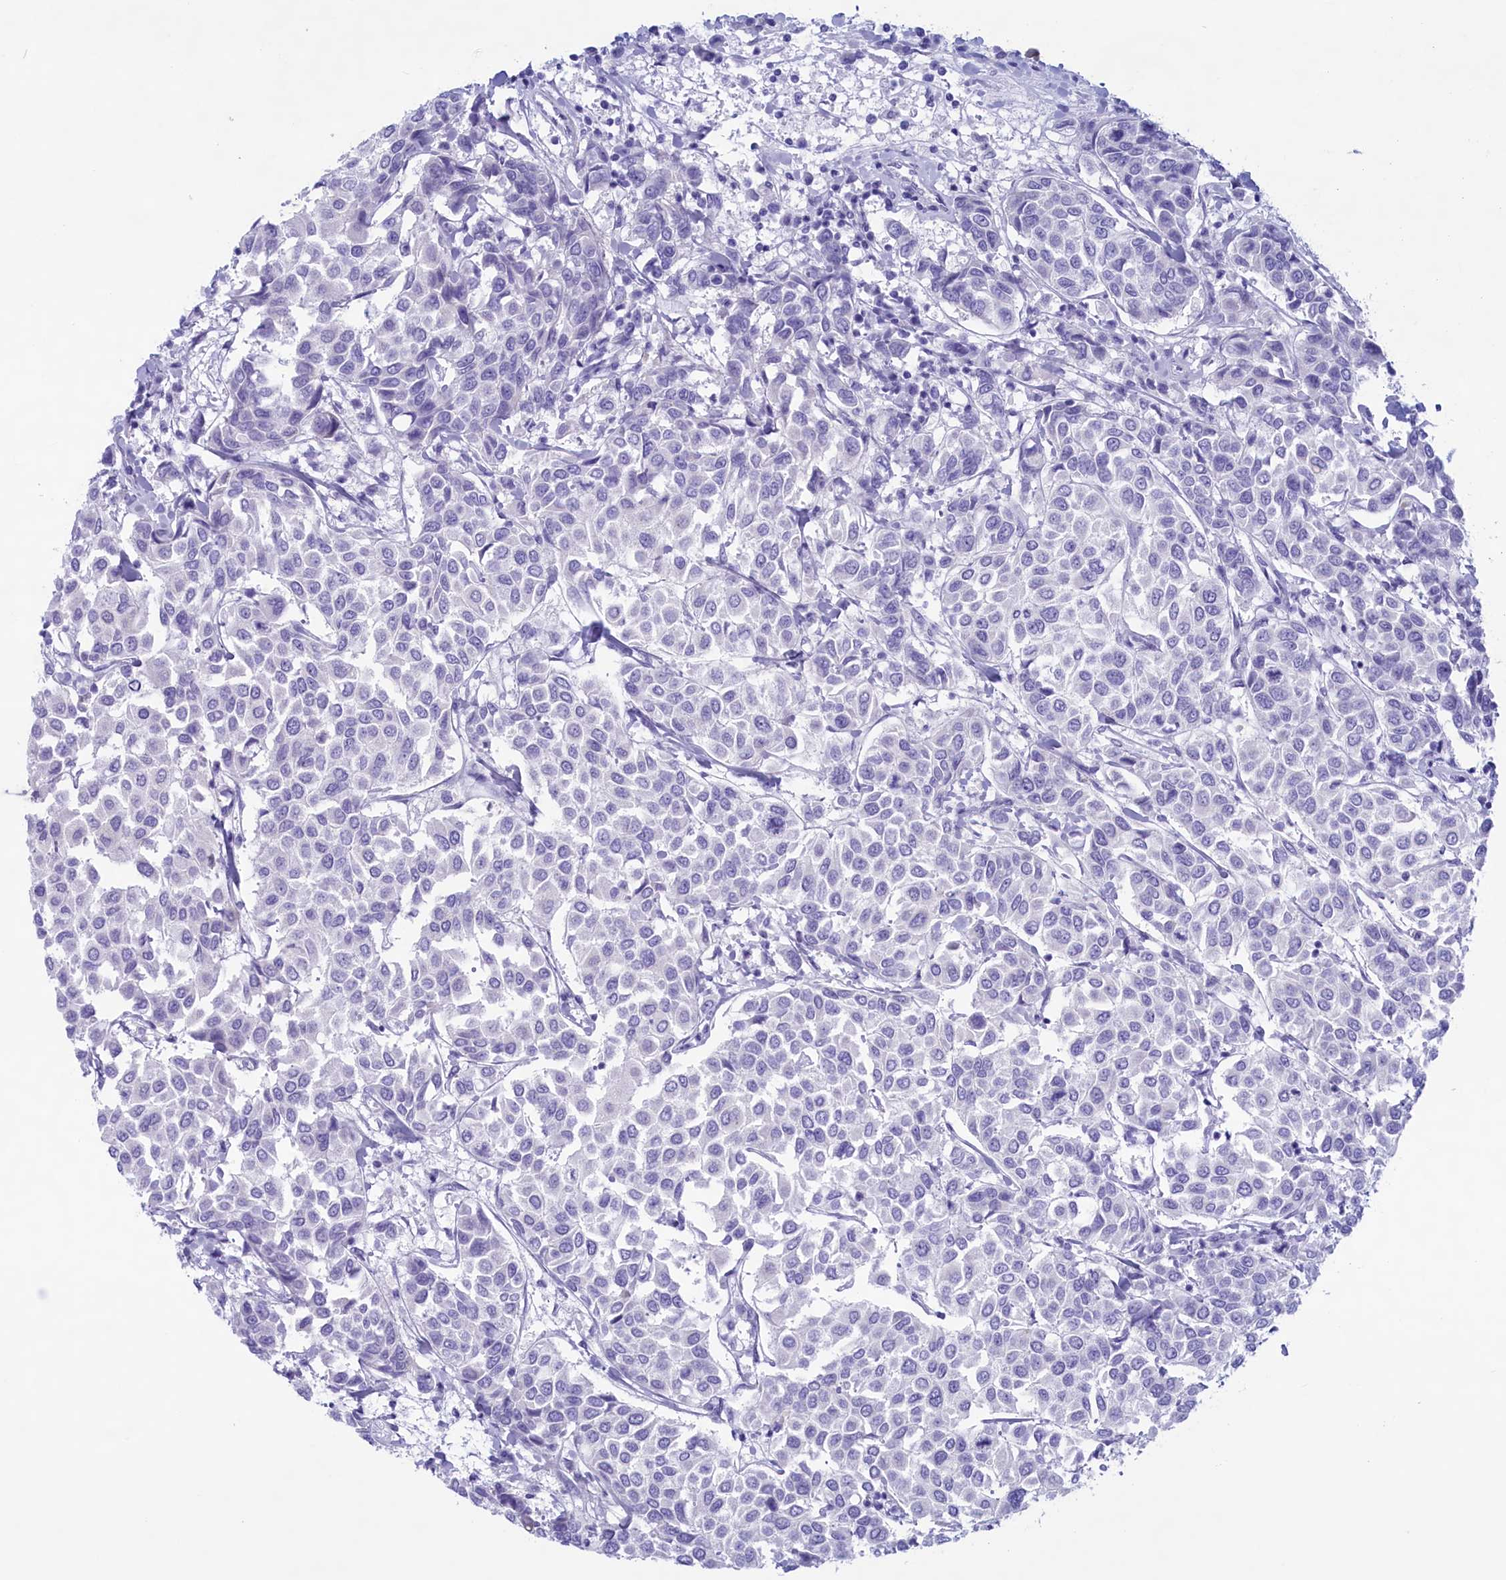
{"staining": {"intensity": "negative", "quantity": "none", "location": "none"}, "tissue": "breast cancer", "cell_type": "Tumor cells", "image_type": "cancer", "snomed": [{"axis": "morphology", "description": "Duct carcinoma"}, {"axis": "topography", "description": "Breast"}], "caption": "DAB immunohistochemical staining of invasive ductal carcinoma (breast) displays no significant positivity in tumor cells. Nuclei are stained in blue.", "gene": "MPV17L2", "patient": {"sex": "female", "age": 55}}